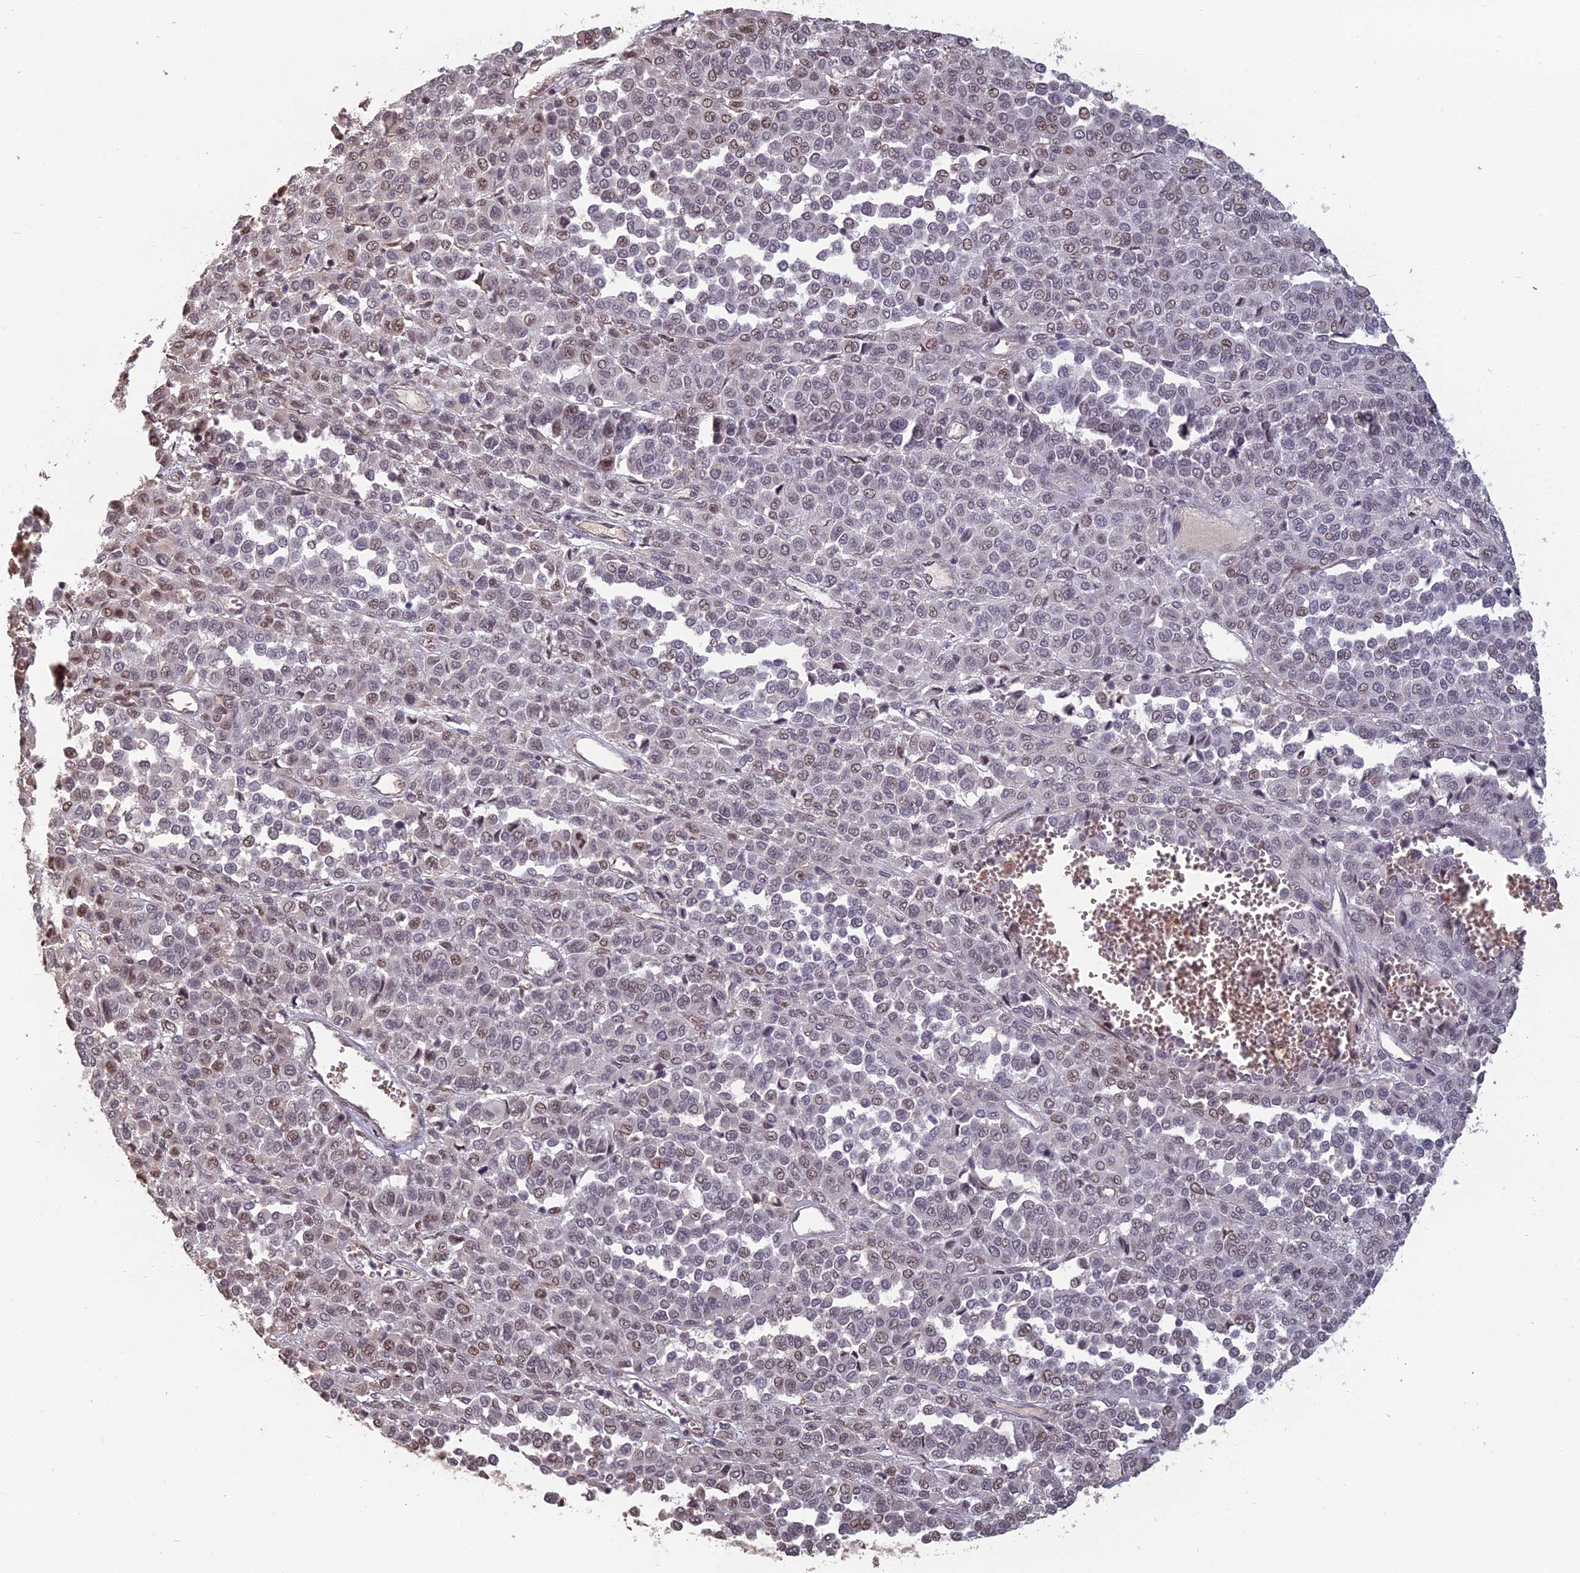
{"staining": {"intensity": "weak", "quantity": "25%-75%", "location": "nuclear"}, "tissue": "melanoma", "cell_type": "Tumor cells", "image_type": "cancer", "snomed": [{"axis": "morphology", "description": "Malignant melanoma, Metastatic site"}, {"axis": "topography", "description": "Pancreas"}], "caption": "Immunohistochemistry (IHC) (DAB (3,3'-diaminobenzidine)) staining of melanoma reveals weak nuclear protein positivity in approximately 25%-75% of tumor cells.", "gene": "MFAP1", "patient": {"sex": "female", "age": 30}}